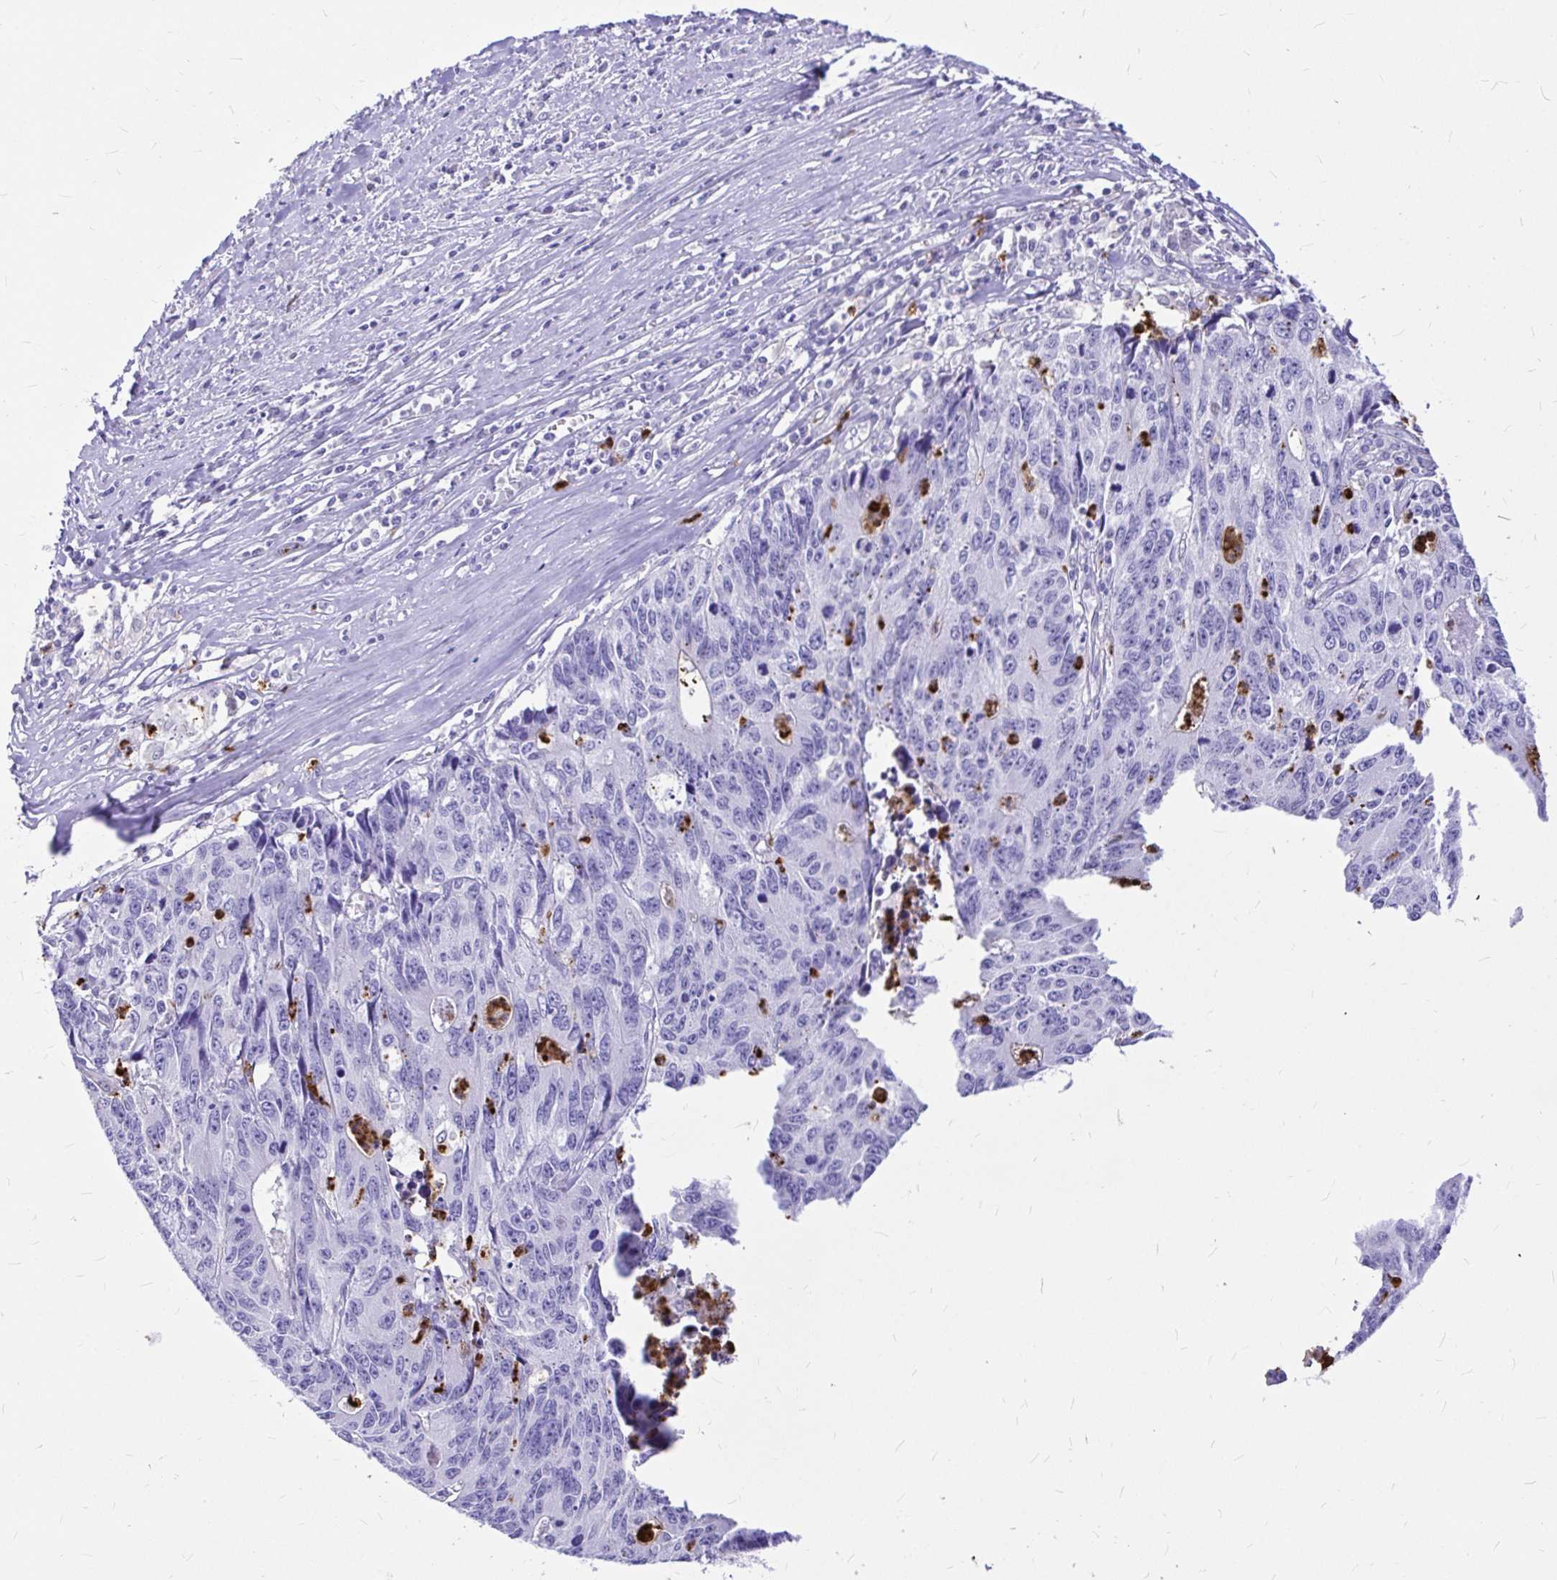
{"staining": {"intensity": "negative", "quantity": "none", "location": "none"}, "tissue": "liver cancer", "cell_type": "Tumor cells", "image_type": "cancer", "snomed": [{"axis": "morphology", "description": "Cholangiocarcinoma"}, {"axis": "topography", "description": "Liver"}], "caption": "Immunohistochemistry photomicrograph of neoplastic tissue: human liver cancer (cholangiocarcinoma) stained with DAB (3,3'-diaminobenzidine) displays no significant protein expression in tumor cells. (DAB IHC, high magnification).", "gene": "CLEC1B", "patient": {"sex": "male", "age": 65}}